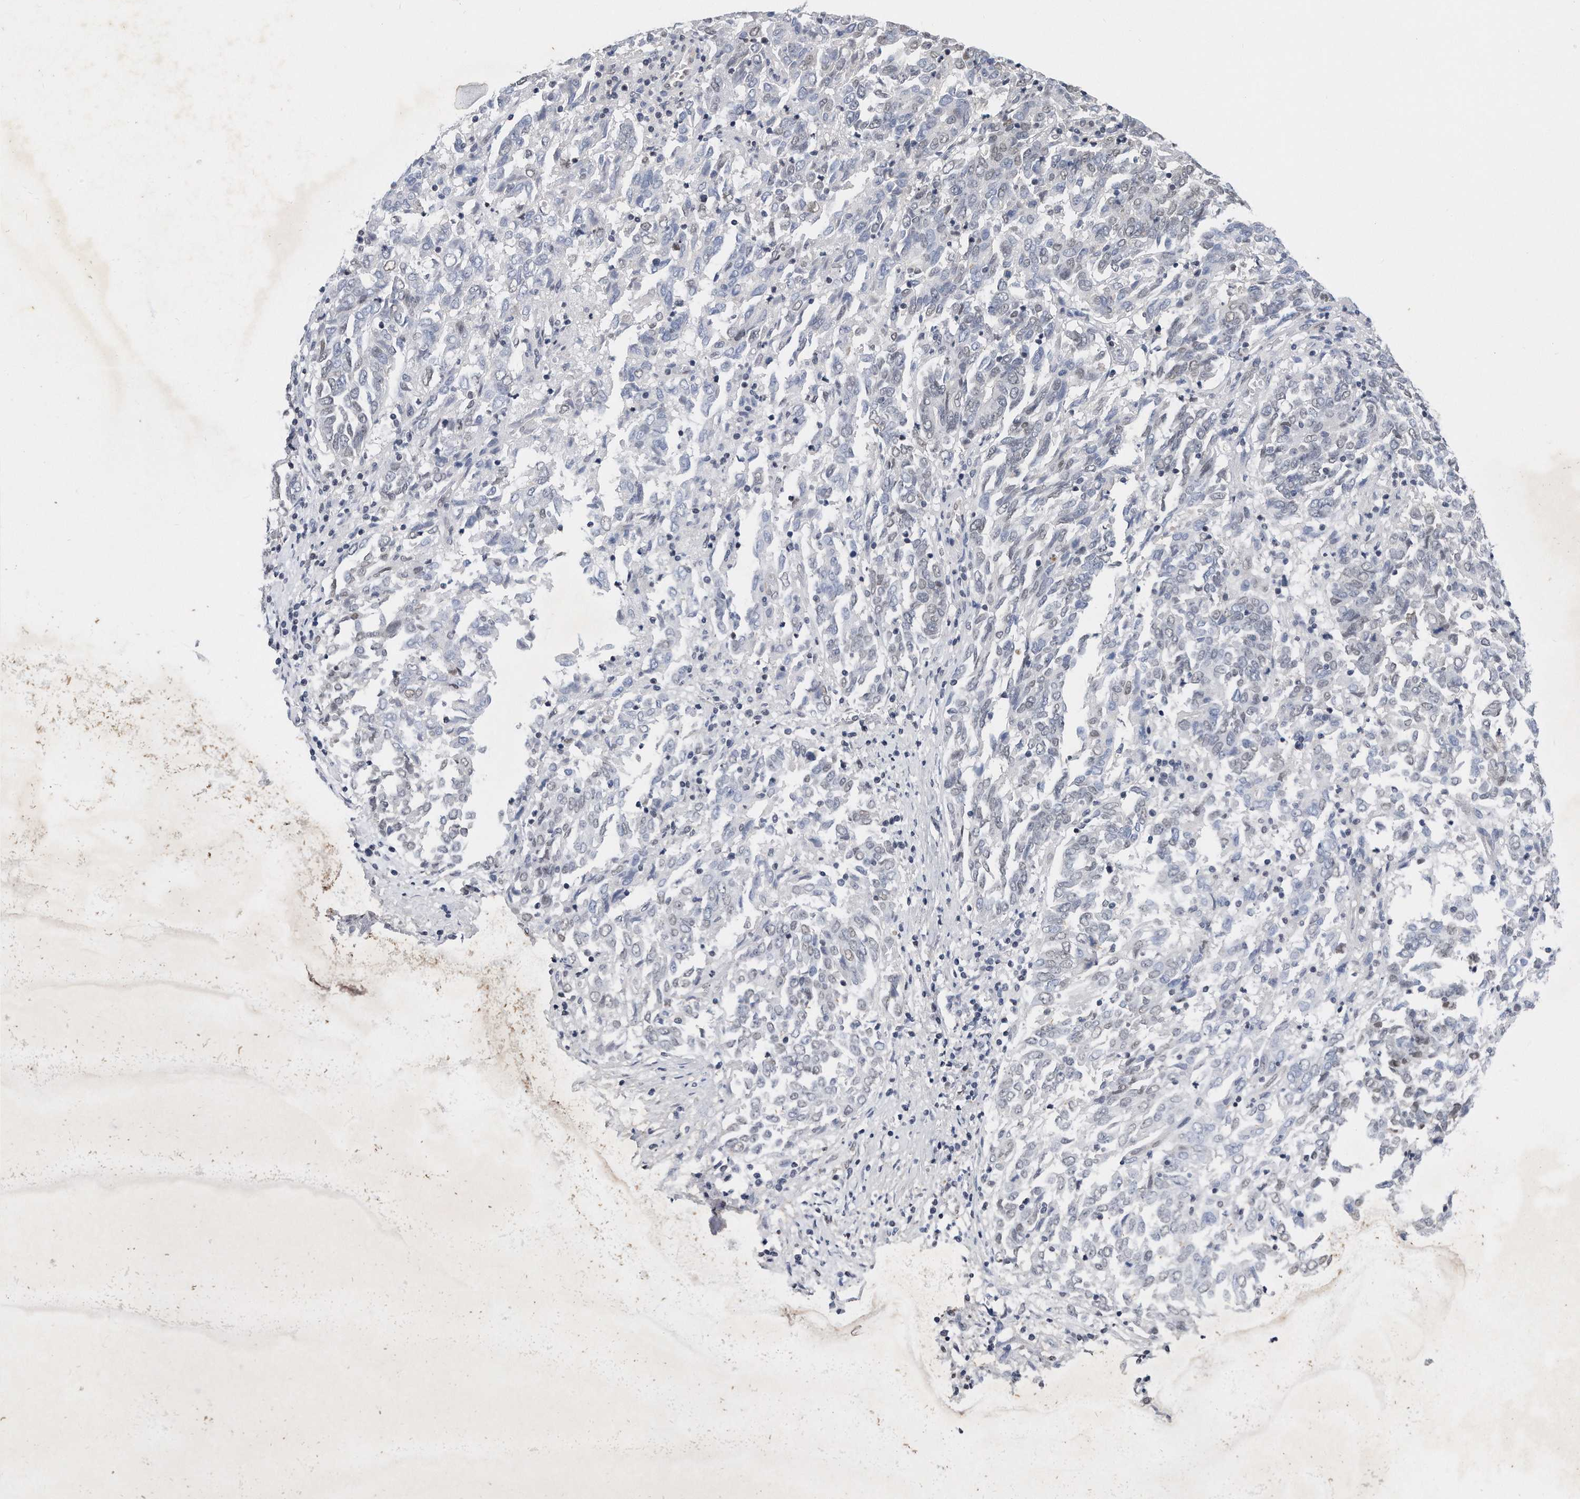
{"staining": {"intensity": "weak", "quantity": "<25%", "location": "nuclear"}, "tissue": "endometrial cancer", "cell_type": "Tumor cells", "image_type": "cancer", "snomed": [{"axis": "morphology", "description": "Adenocarcinoma, NOS"}, {"axis": "topography", "description": "Endometrium"}], "caption": "This histopathology image is of endometrial adenocarcinoma stained with immunohistochemistry (IHC) to label a protein in brown with the nuclei are counter-stained blue. There is no positivity in tumor cells. (DAB (3,3'-diaminobenzidine) immunohistochemistry (IHC), high magnification).", "gene": "TP53INP1", "patient": {"sex": "female", "age": 80}}